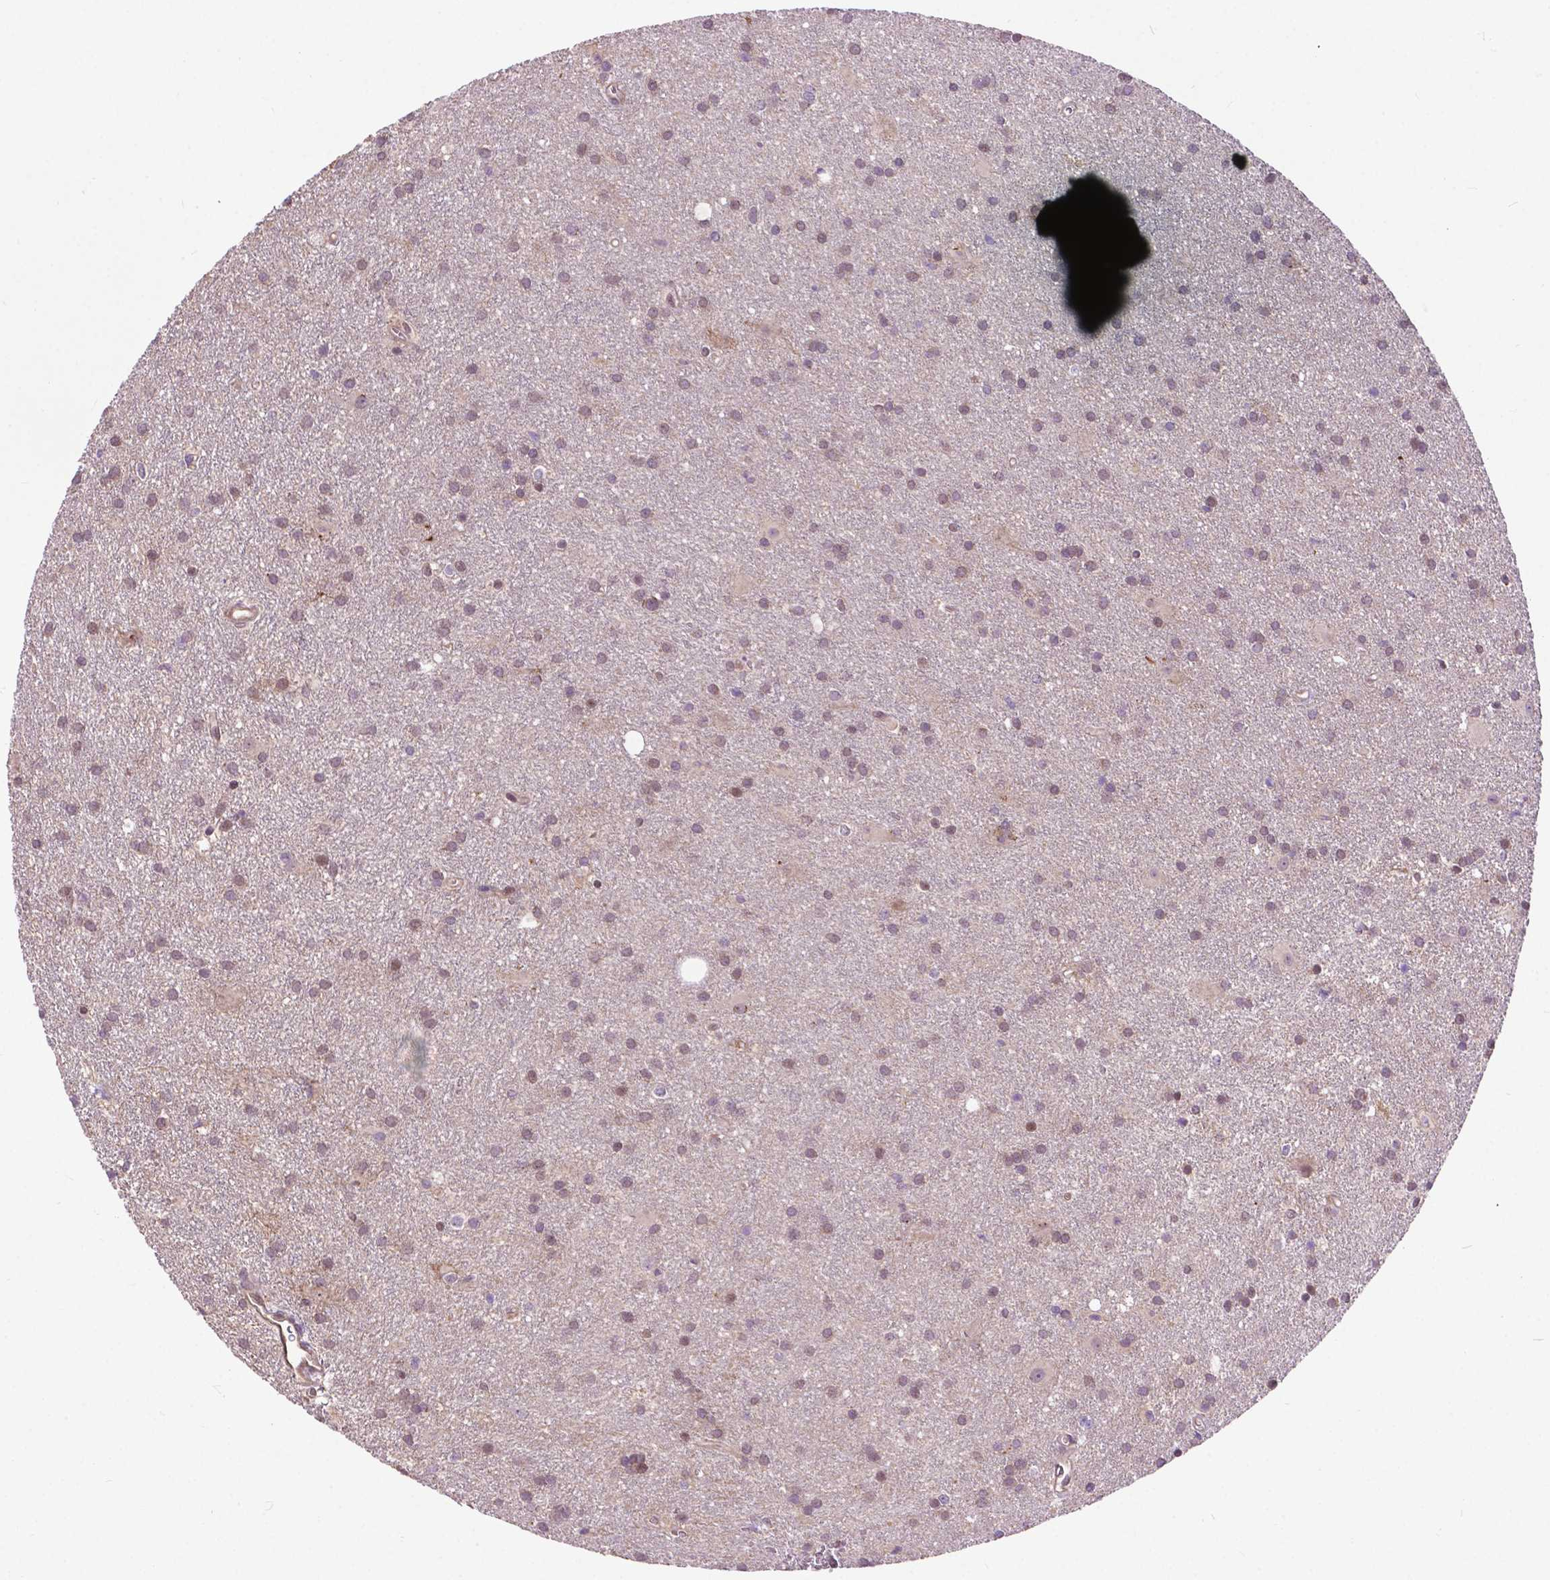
{"staining": {"intensity": "weak", "quantity": "<25%", "location": "cytoplasmic/membranous,nuclear"}, "tissue": "glioma", "cell_type": "Tumor cells", "image_type": "cancer", "snomed": [{"axis": "morphology", "description": "Glioma, malignant, Low grade"}, {"axis": "topography", "description": "Brain"}], "caption": "Tumor cells are negative for brown protein staining in glioma. (DAB immunohistochemistry (IHC) visualized using brightfield microscopy, high magnification).", "gene": "CHMP4A", "patient": {"sex": "male", "age": 58}}